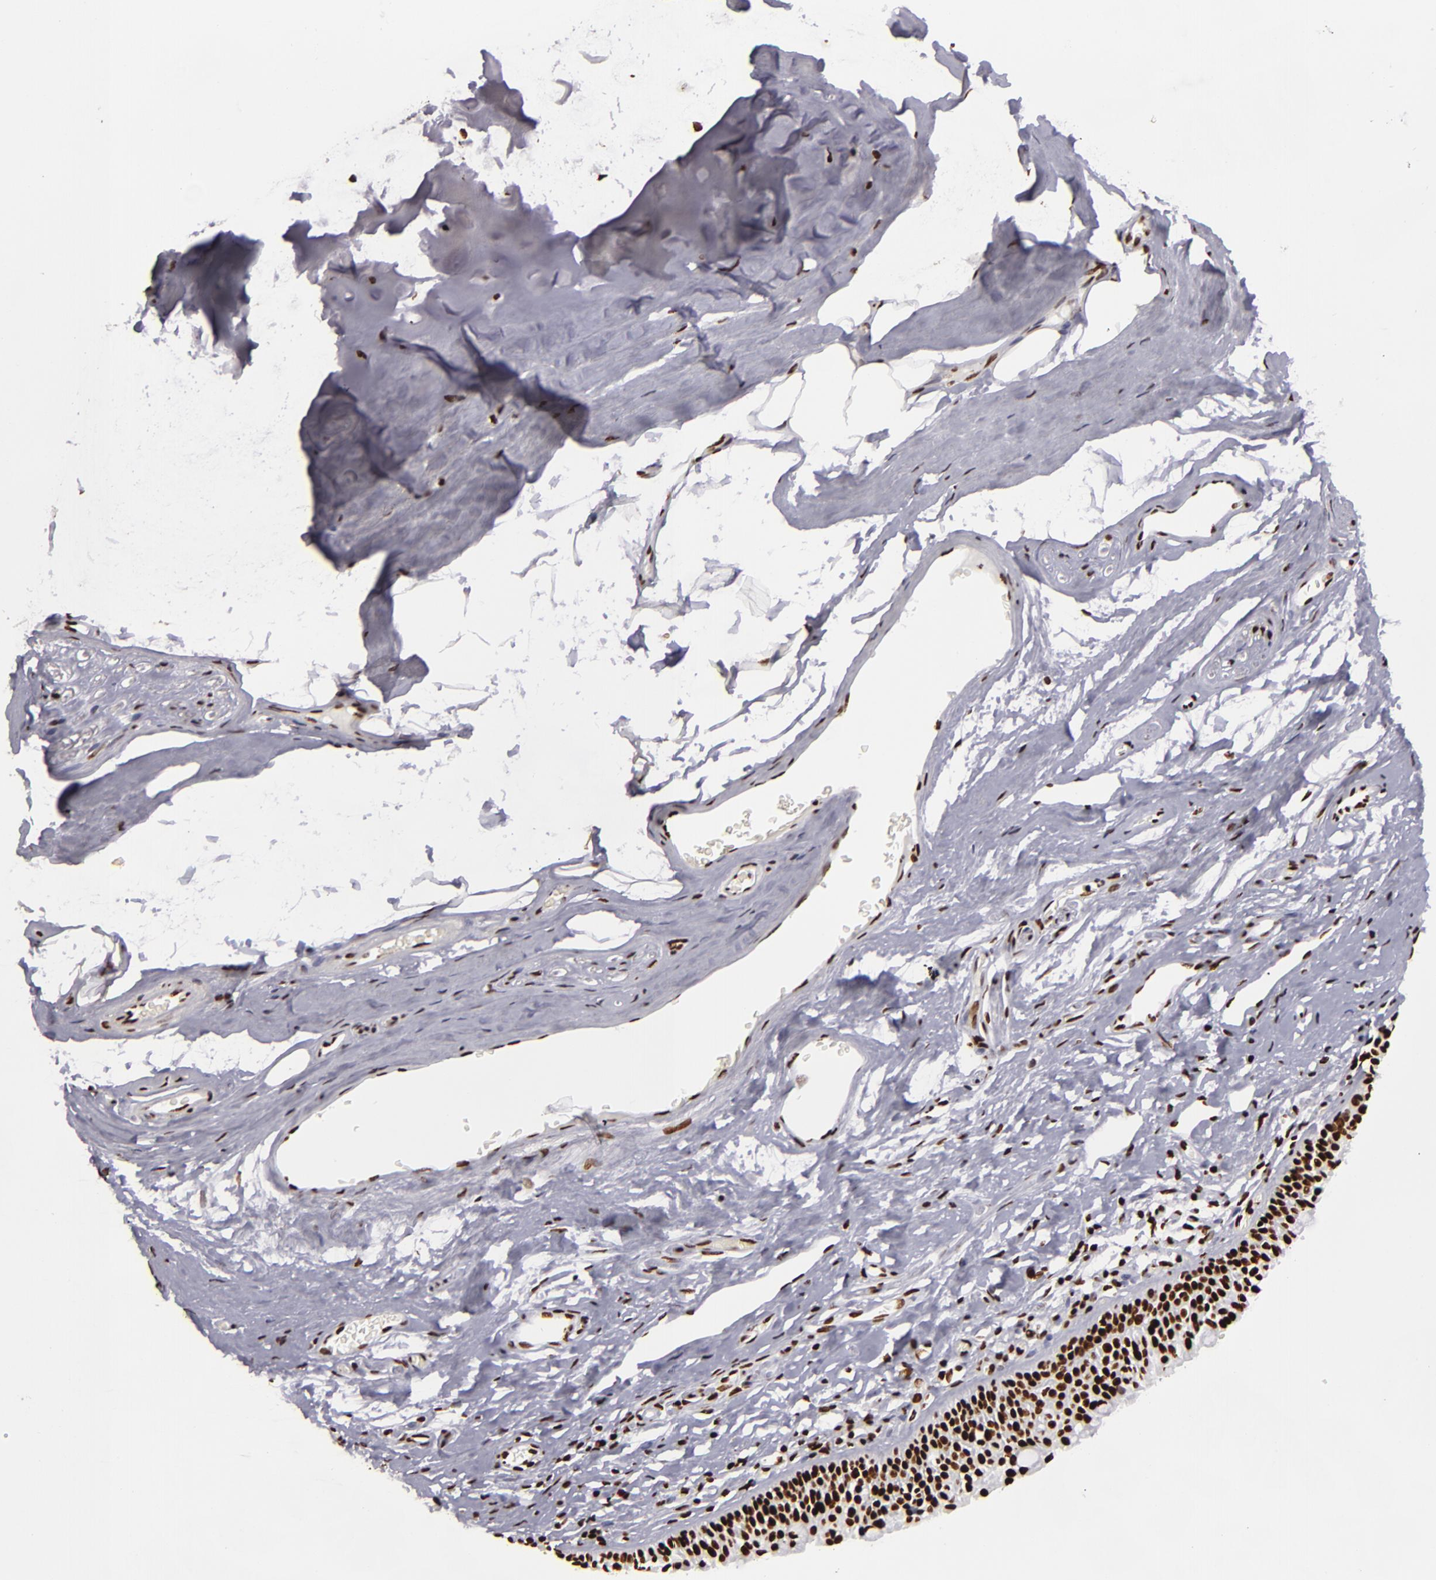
{"staining": {"intensity": "strong", "quantity": ">75%", "location": "nuclear"}, "tissue": "nasopharynx", "cell_type": "Respiratory epithelial cells", "image_type": "normal", "snomed": [{"axis": "morphology", "description": "Normal tissue, NOS"}, {"axis": "topography", "description": "Nasopharynx"}], "caption": "This is a photomicrograph of immunohistochemistry staining of normal nasopharynx, which shows strong positivity in the nuclear of respiratory epithelial cells.", "gene": "SAFB", "patient": {"sex": "male", "age": 56}}